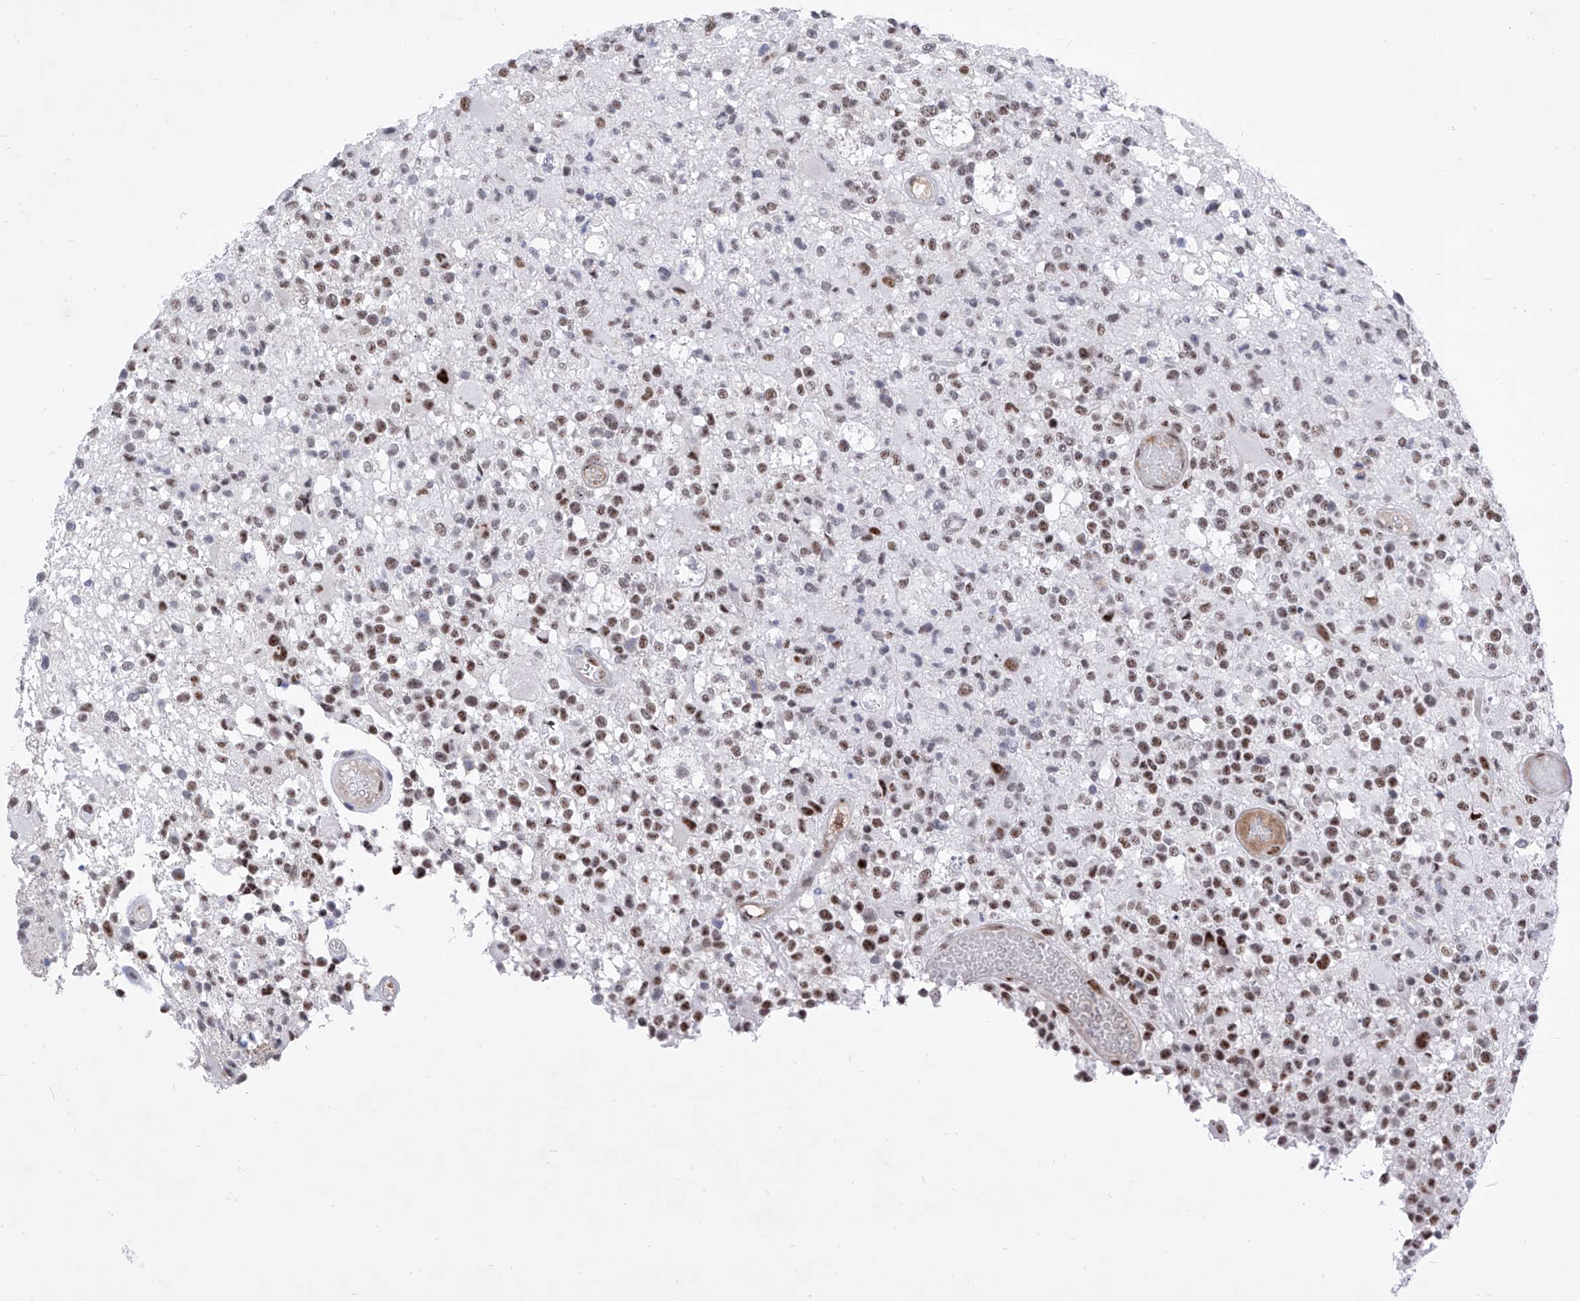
{"staining": {"intensity": "moderate", "quantity": ">75%", "location": "nuclear"}, "tissue": "glioma", "cell_type": "Tumor cells", "image_type": "cancer", "snomed": [{"axis": "morphology", "description": "Glioma, malignant, High grade"}, {"axis": "morphology", "description": "Glioblastoma, NOS"}, {"axis": "topography", "description": "Brain"}], "caption": "A high-resolution histopathology image shows IHC staining of glioma, which exhibits moderate nuclear positivity in about >75% of tumor cells.", "gene": "ATN1", "patient": {"sex": "male", "age": 60}}